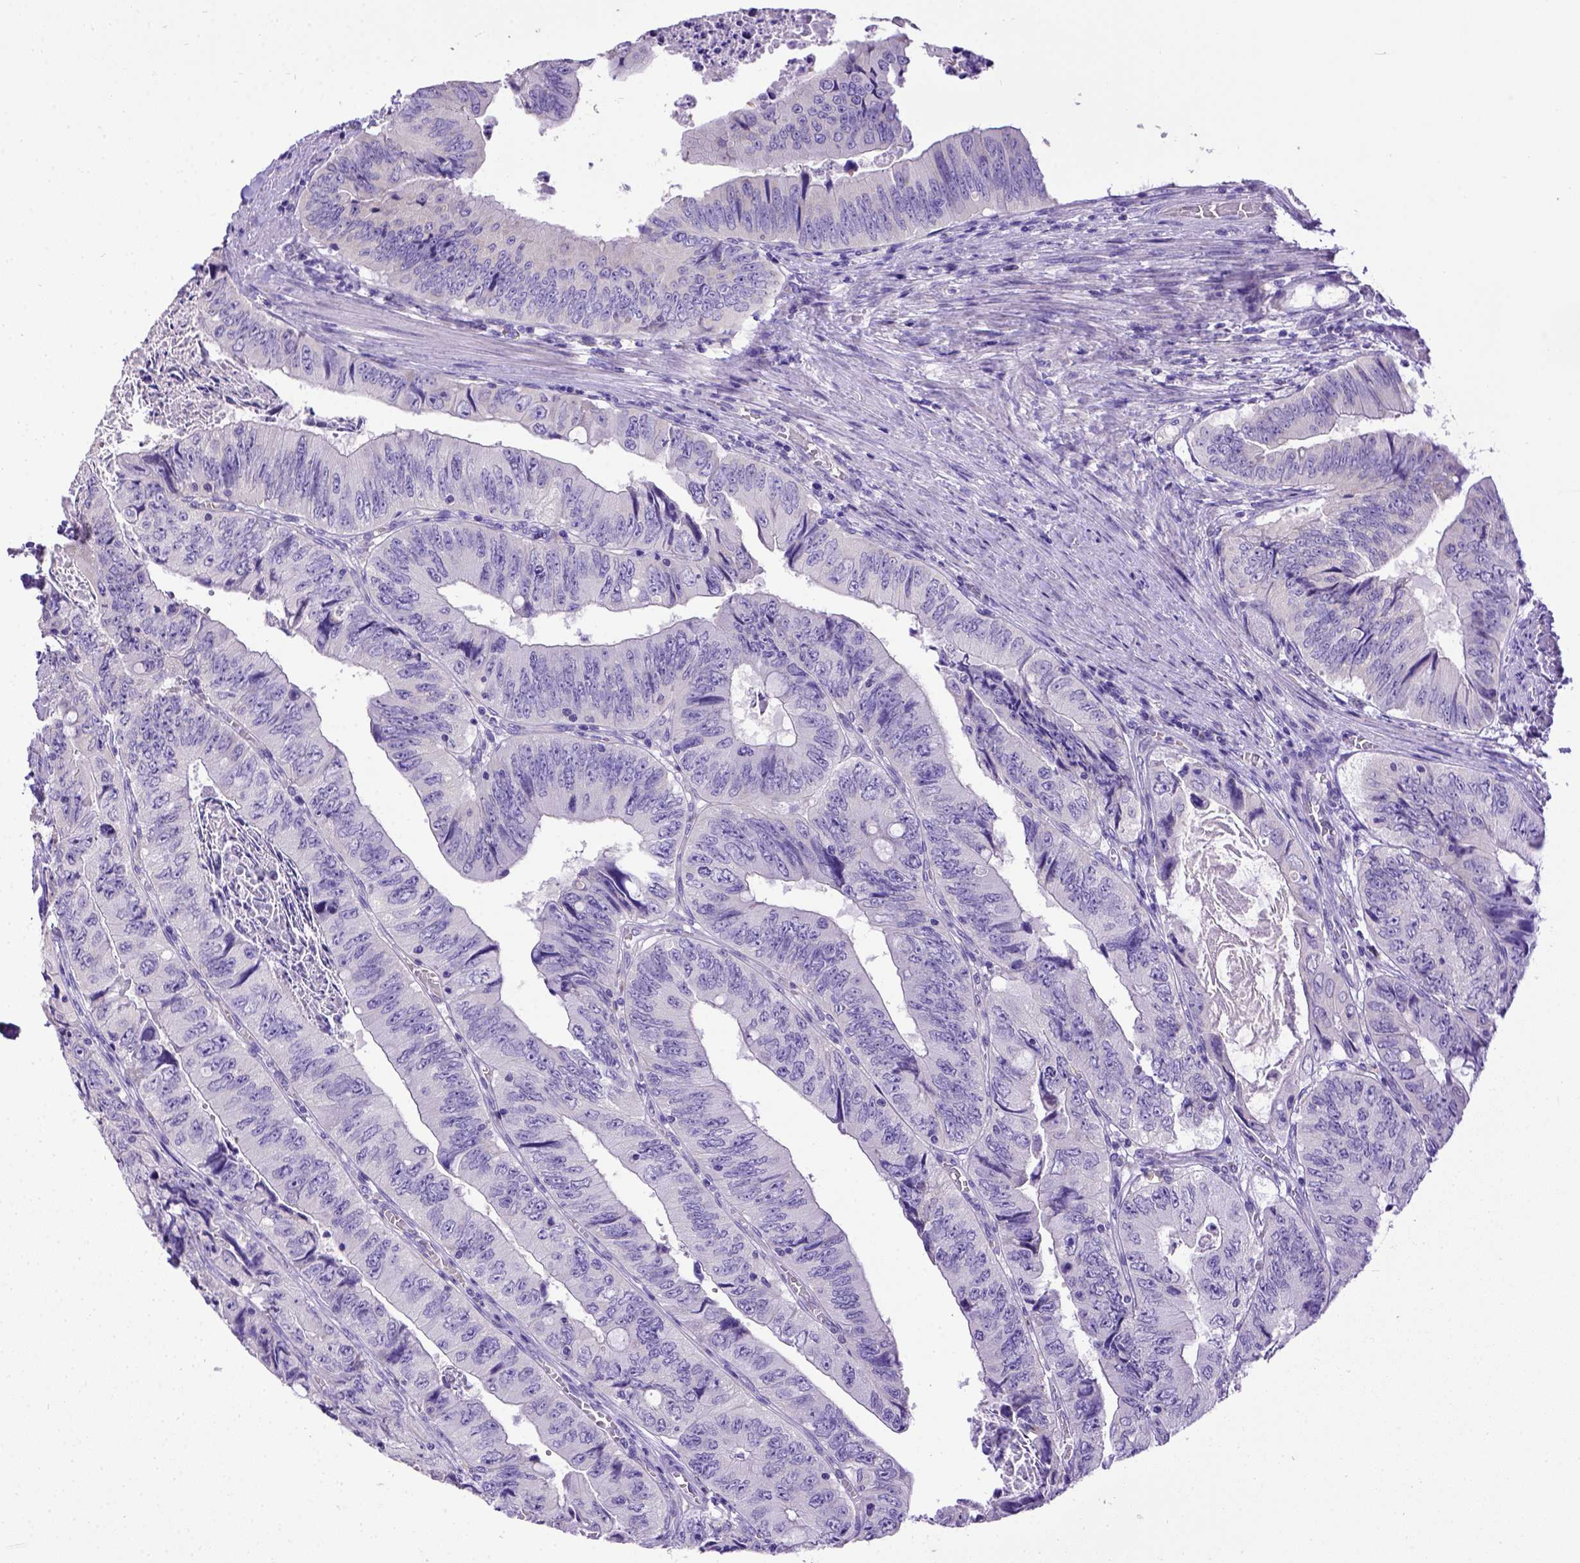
{"staining": {"intensity": "negative", "quantity": "none", "location": "none"}, "tissue": "colorectal cancer", "cell_type": "Tumor cells", "image_type": "cancer", "snomed": [{"axis": "morphology", "description": "Adenocarcinoma, NOS"}, {"axis": "topography", "description": "Colon"}], "caption": "IHC photomicrograph of neoplastic tissue: human colorectal adenocarcinoma stained with DAB exhibits no significant protein expression in tumor cells.", "gene": "SPEF1", "patient": {"sex": "female", "age": 84}}